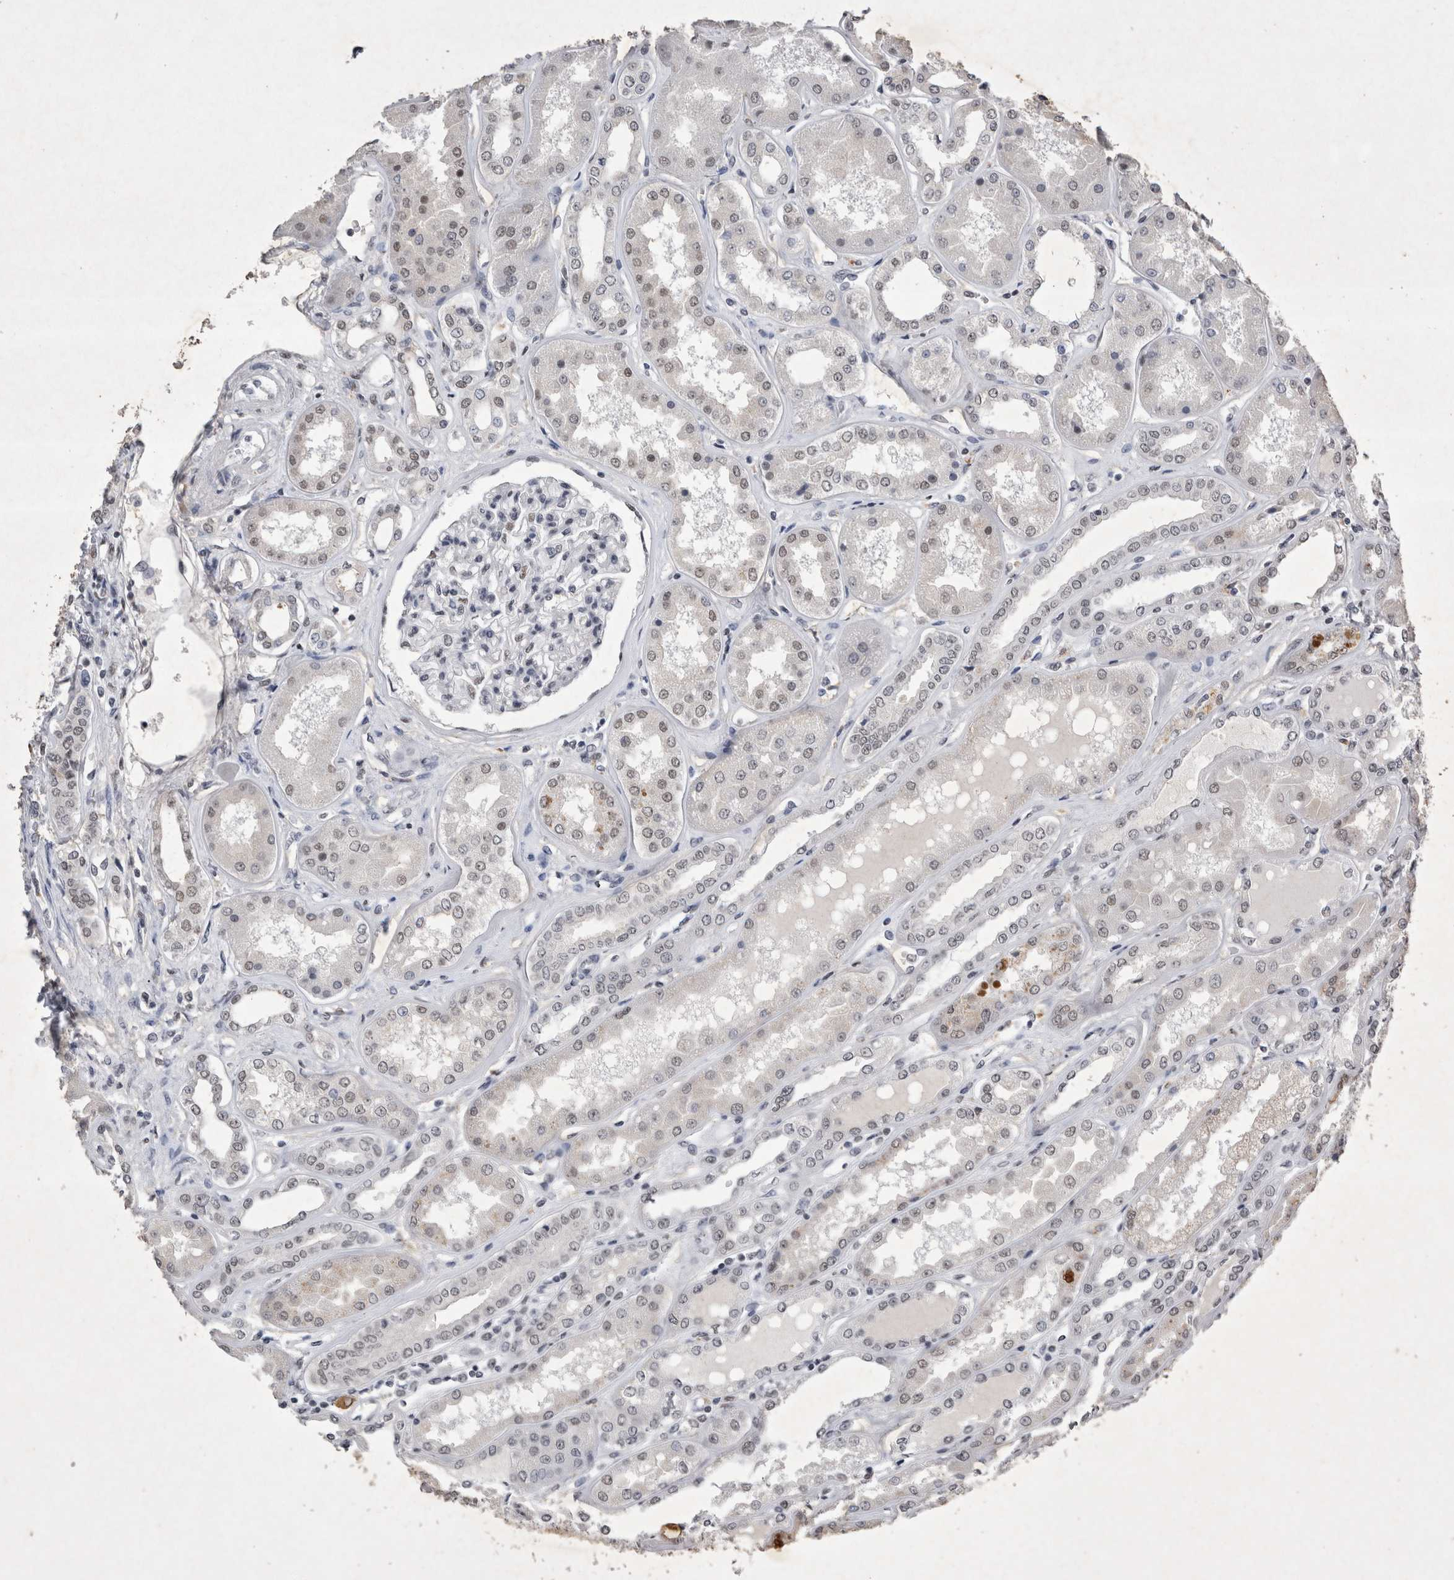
{"staining": {"intensity": "moderate", "quantity": "25%-75%", "location": "nuclear"}, "tissue": "kidney", "cell_type": "Cells in glomeruli", "image_type": "normal", "snomed": [{"axis": "morphology", "description": "Normal tissue, NOS"}, {"axis": "topography", "description": "Kidney"}], "caption": "Kidney stained with a brown dye exhibits moderate nuclear positive staining in approximately 25%-75% of cells in glomeruli.", "gene": "RBM6", "patient": {"sex": "female", "age": 56}}